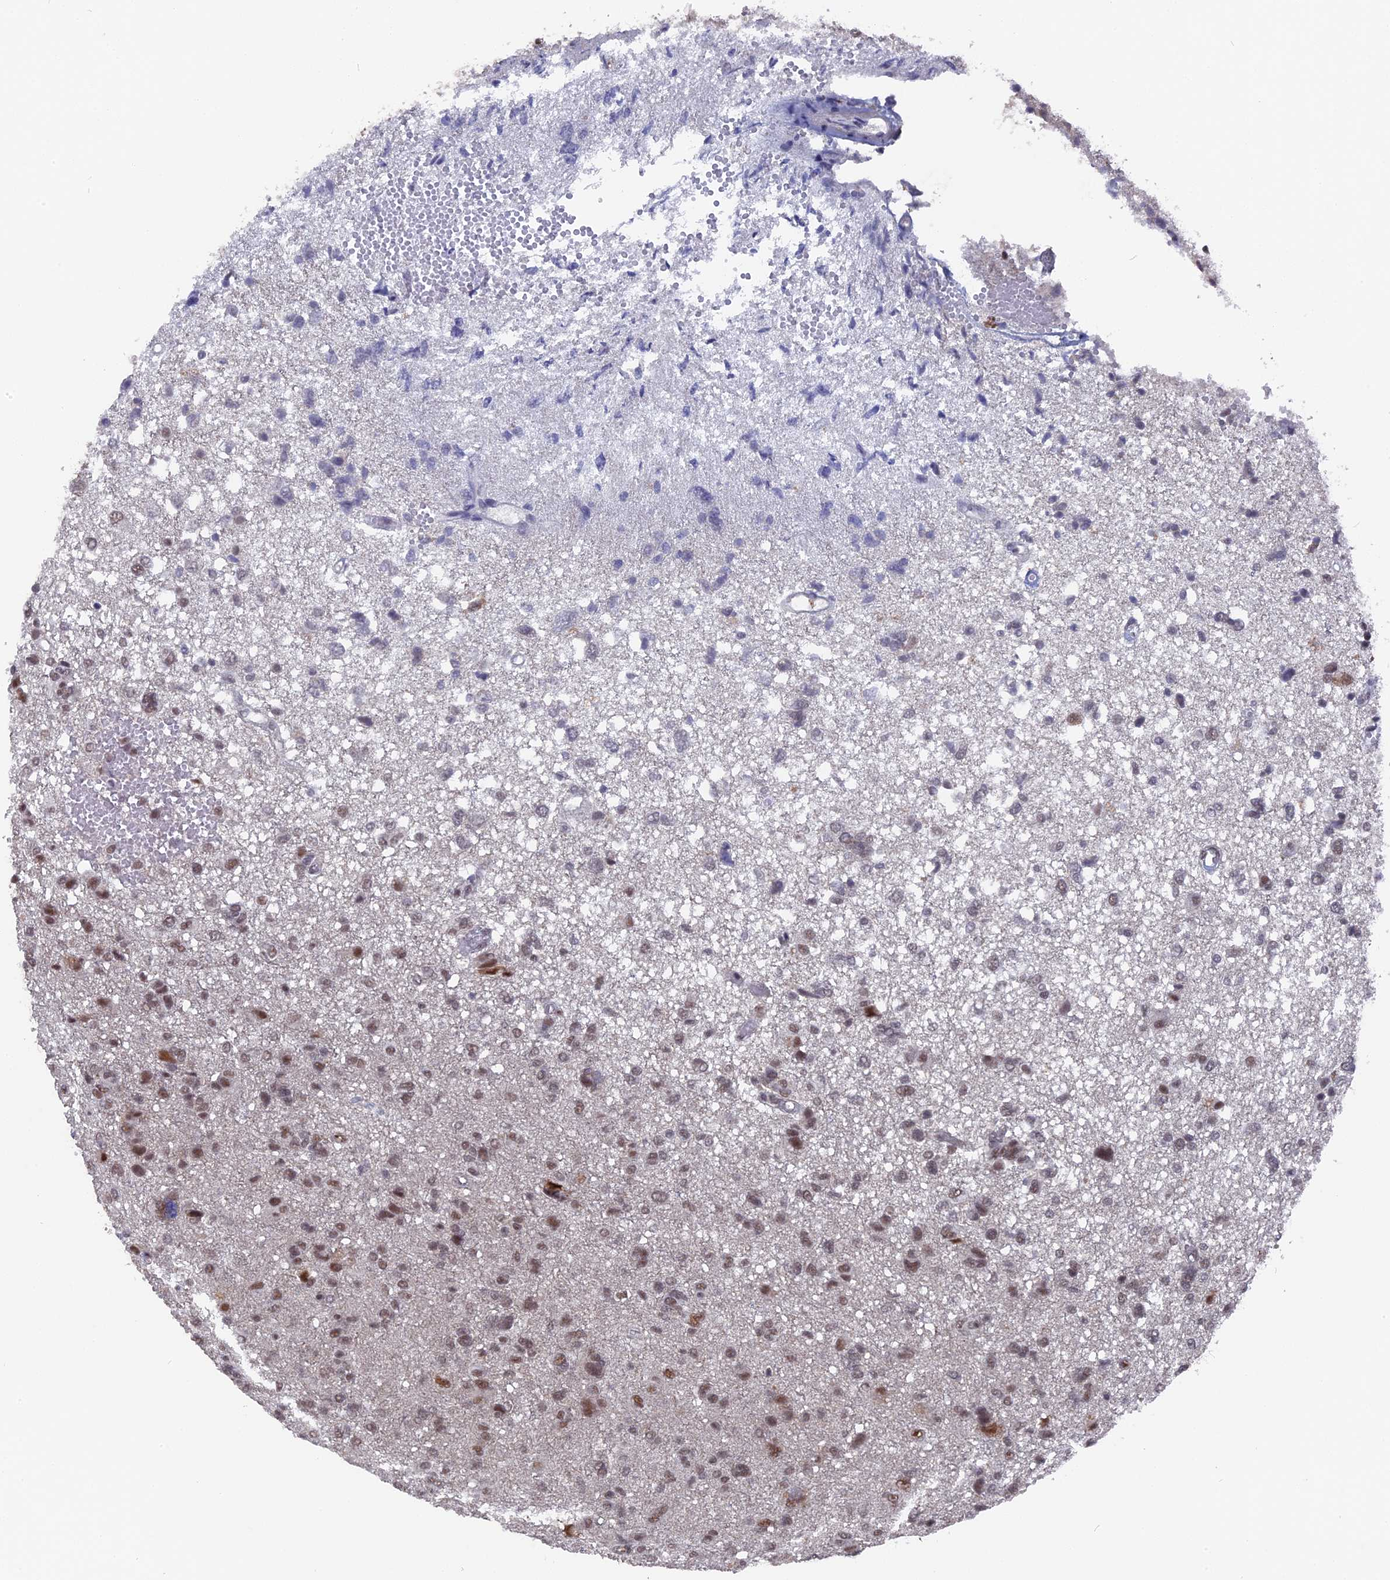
{"staining": {"intensity": "moderate", "quantity": "25%-75%", "location": "nuclear"}, "tissue": "glioma", "cell_type": "Tumor cells", "image_type": "cancer", "snomed": [{"axis": "morphology", "description": "Glioma, malignant, High grade"}, {"axis": "topography", "description": "Brain"}], "caption": "IHC histopathology image of glioma stained for a protein (brown), which demonstrates medium levels of moderate nuclear positivity in about 25%-75% of tumor cells.", "gene": "SF3A2", "patient": {"sex": "female", "age": 59}}